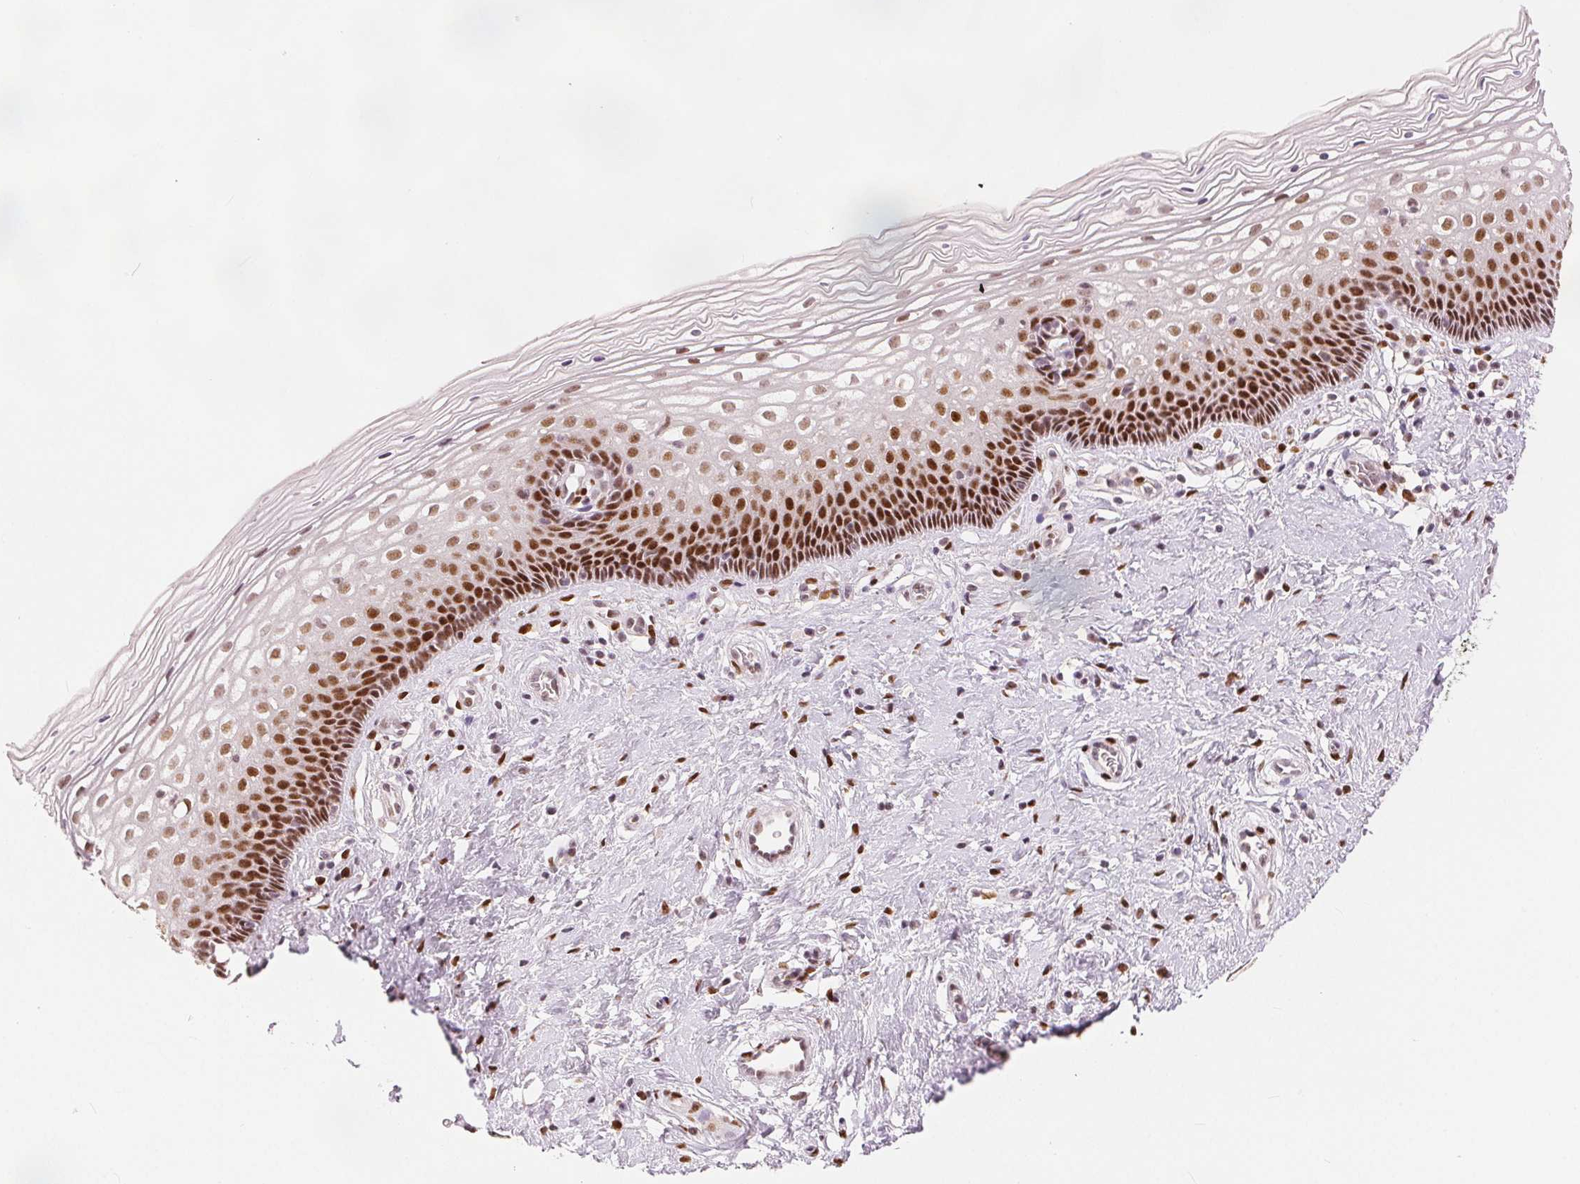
{"staining": {"intensity": "strong", "quantity": ">75%", "location": "nuclear"}, "tissue": "cervix", "cell_type": "Glandular cells", "image_type": "normal", "snomed": [{"axis": "morphology", "description": "Normal tissue, NOS"}, {"axis": "topography", "description": "Cervix"}], "caption": "This micrograph displays immunohistochemistry (IHC) staining of normal human cervix, with high strong nuclear positivity in approximately >75% of glandular cells.", "gene": "ZNF703", "patient": {"sex": "female", "age": 34}}